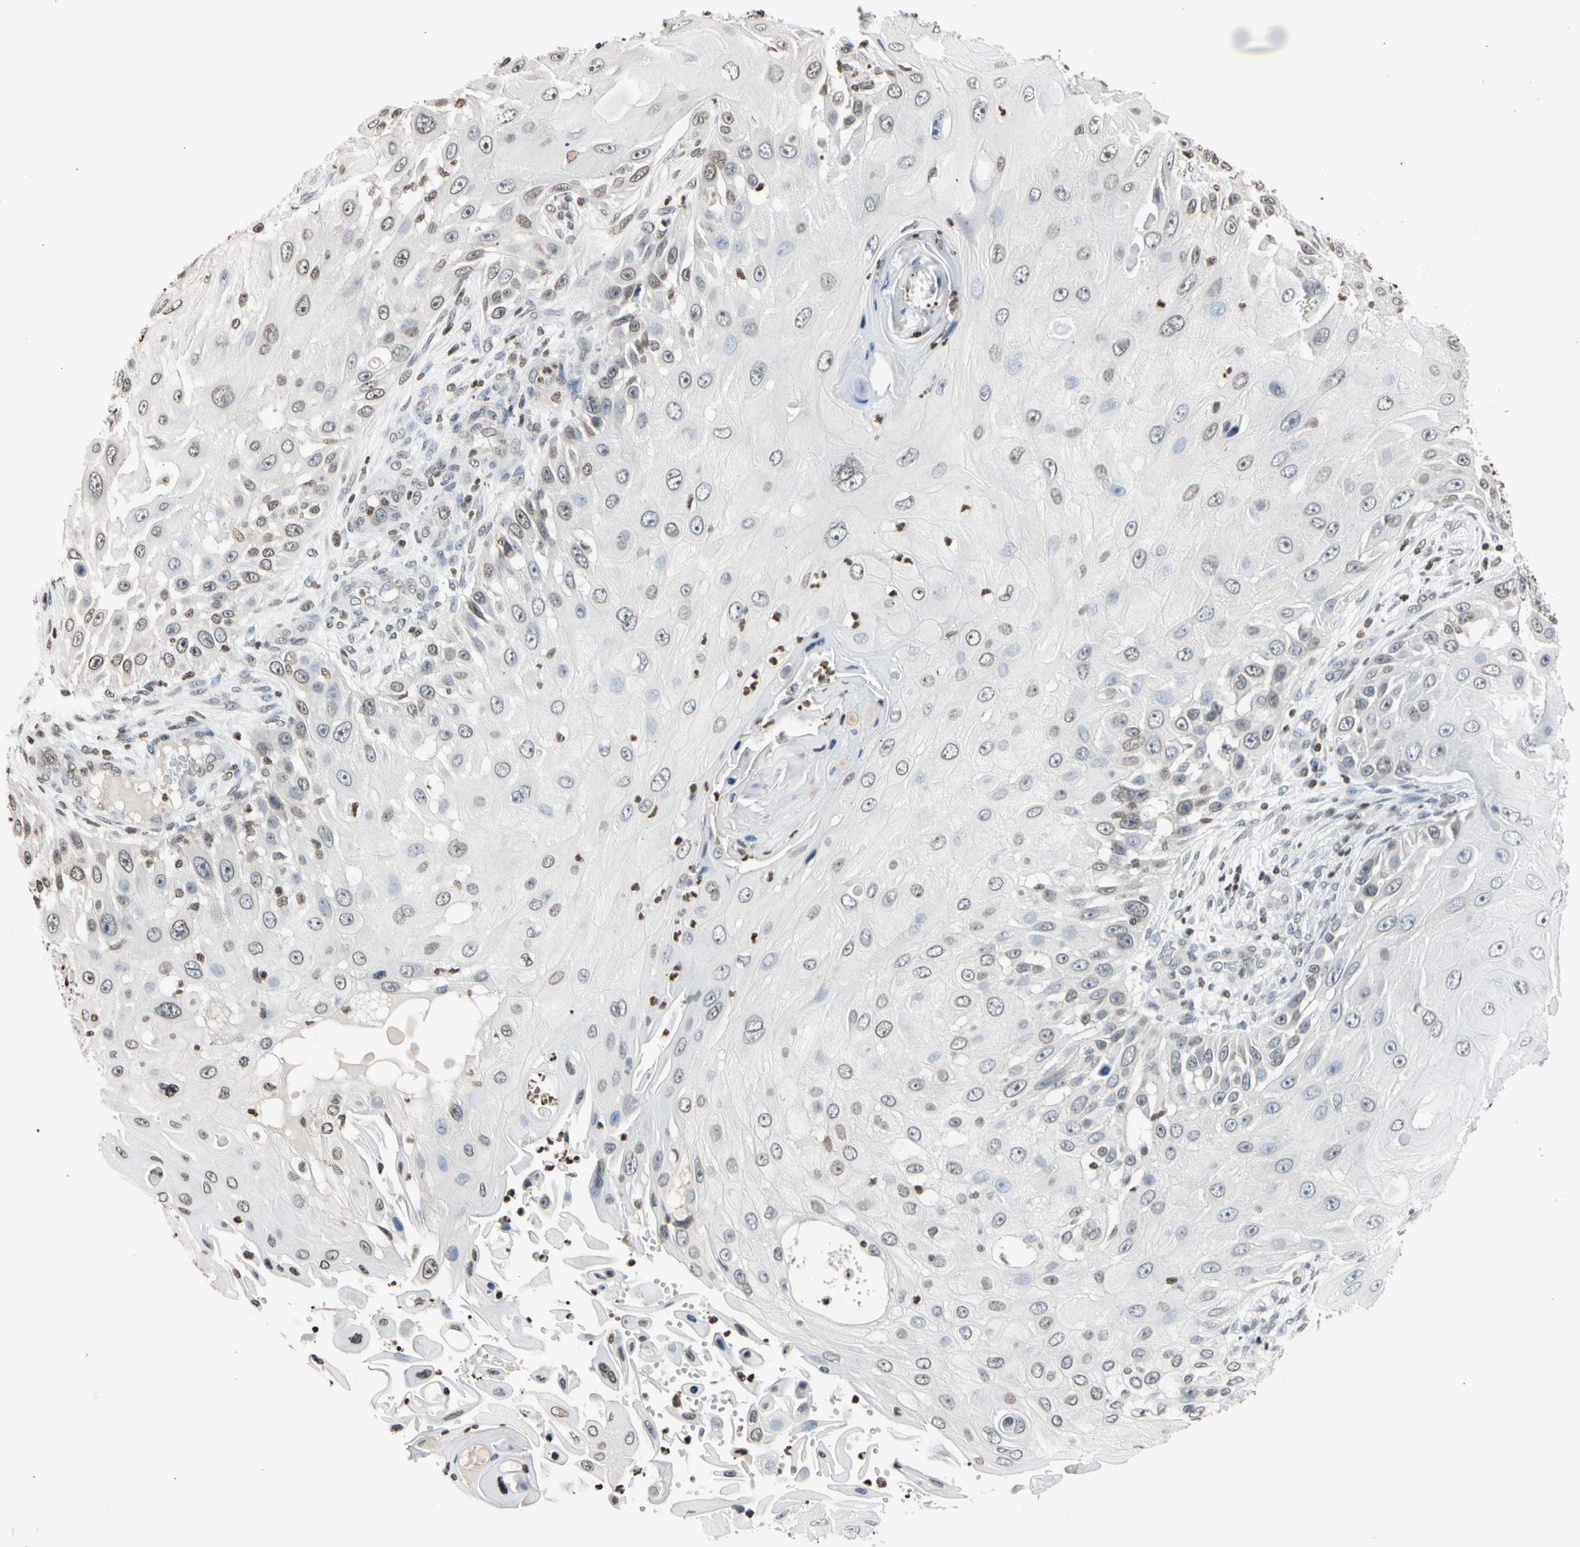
{"staining": {"intensity": "negative", "quantity": "none", "location": "none"}, "tissue": "skin cancer", "cell_type": "Tumor cells", "image_type": "cancer", "snomed": [{"axis": "morphology", "description": "Squamous cell carcinoma, NOS"}, {"axis": "topography", "description": "Skin"}], "caption": "A micrograph of human squamous cell carcinoma (skin) is negative for staining in tumor cells.", "gene": "GPX4", "patient": {"sex": "female", "age": 44}}